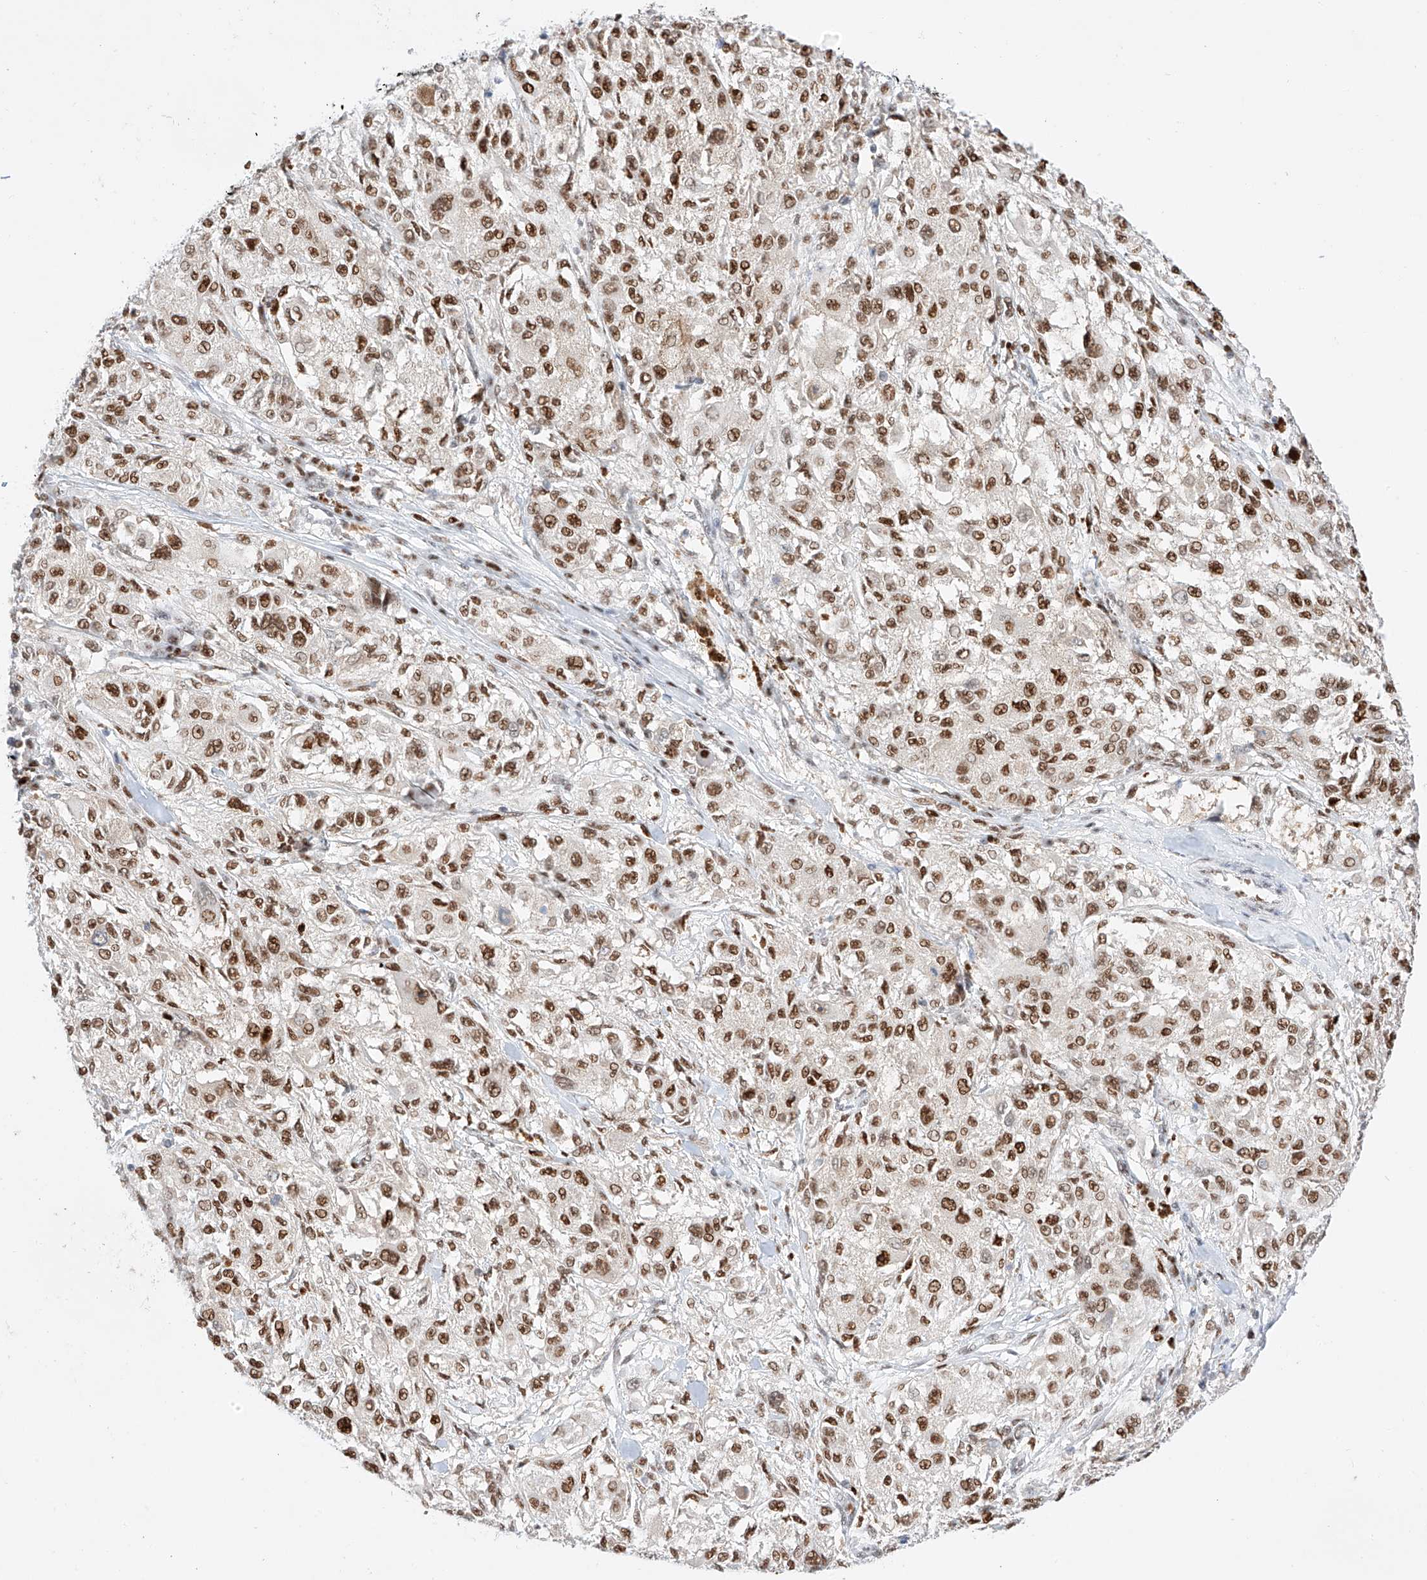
{"staining": {"intensity": "moderate", "quantity": ">75%", "location": "nuclear"}, "tissue": "melanoma", "cell_type": "Tumor cells", "image_type": "cancer", "snomed": [{"axis": "morphology", "description": "Necrosis, NOS"}, {"axis": "morphology", "description": "Malignant melanoma, NOS"}, {"axis": "topography", "description": "Skin"}], "caption": "Melanoma stained for a protein demonstrates moderate nuclear positivity in tumor cells. Immunohistochemistry (ihc) stains the protein of interest in brown and the nuclei are stained blue.", "gene": "APIP", "patient": {"sex": "female", "age": 87}}